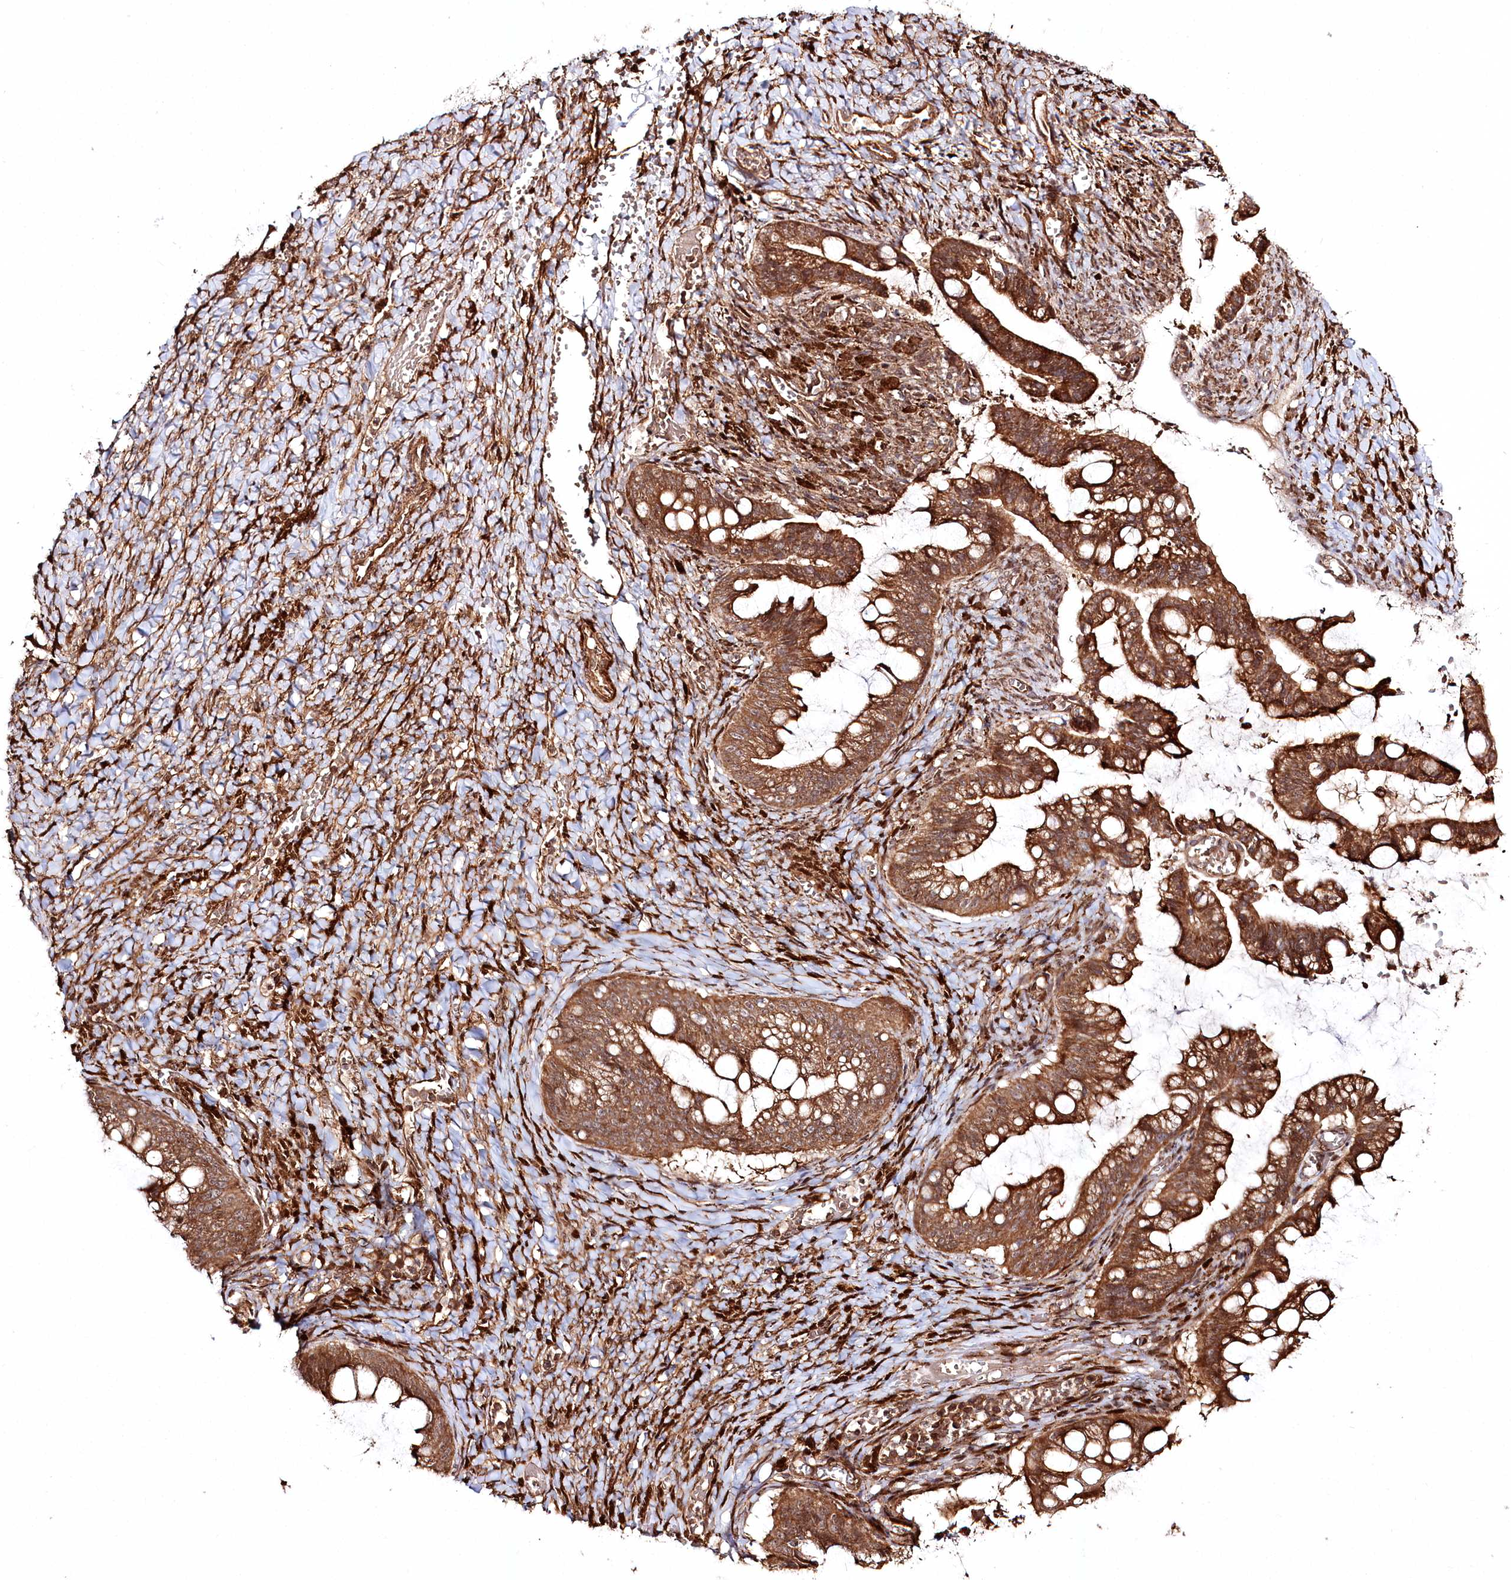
{"staining": {"intensity": "moderate", "quantity": ">75%", "location": "cytoplasmic/membranous"}, "tissue": "ovarian cancer", "cell_type": "Tumor cells", "image_type": "cancer", "snomed": [{"axis": "morphology", "description": "Cystadenocarcinoma, mucinous, NOS"}, {"axis": "topography", "description": "Ovary"}], "caption": "DAB (3,3'-diaminobenzidine) immunohistochemical staining of human ovarian cancer (mucinous cystadenocarcinoma) demonstrates moderate cytoplasmic/membranous protein expression in about >75% of tumor cells.", "gene": "REXO2", "patient": {"sex": "female", "age": 73}}